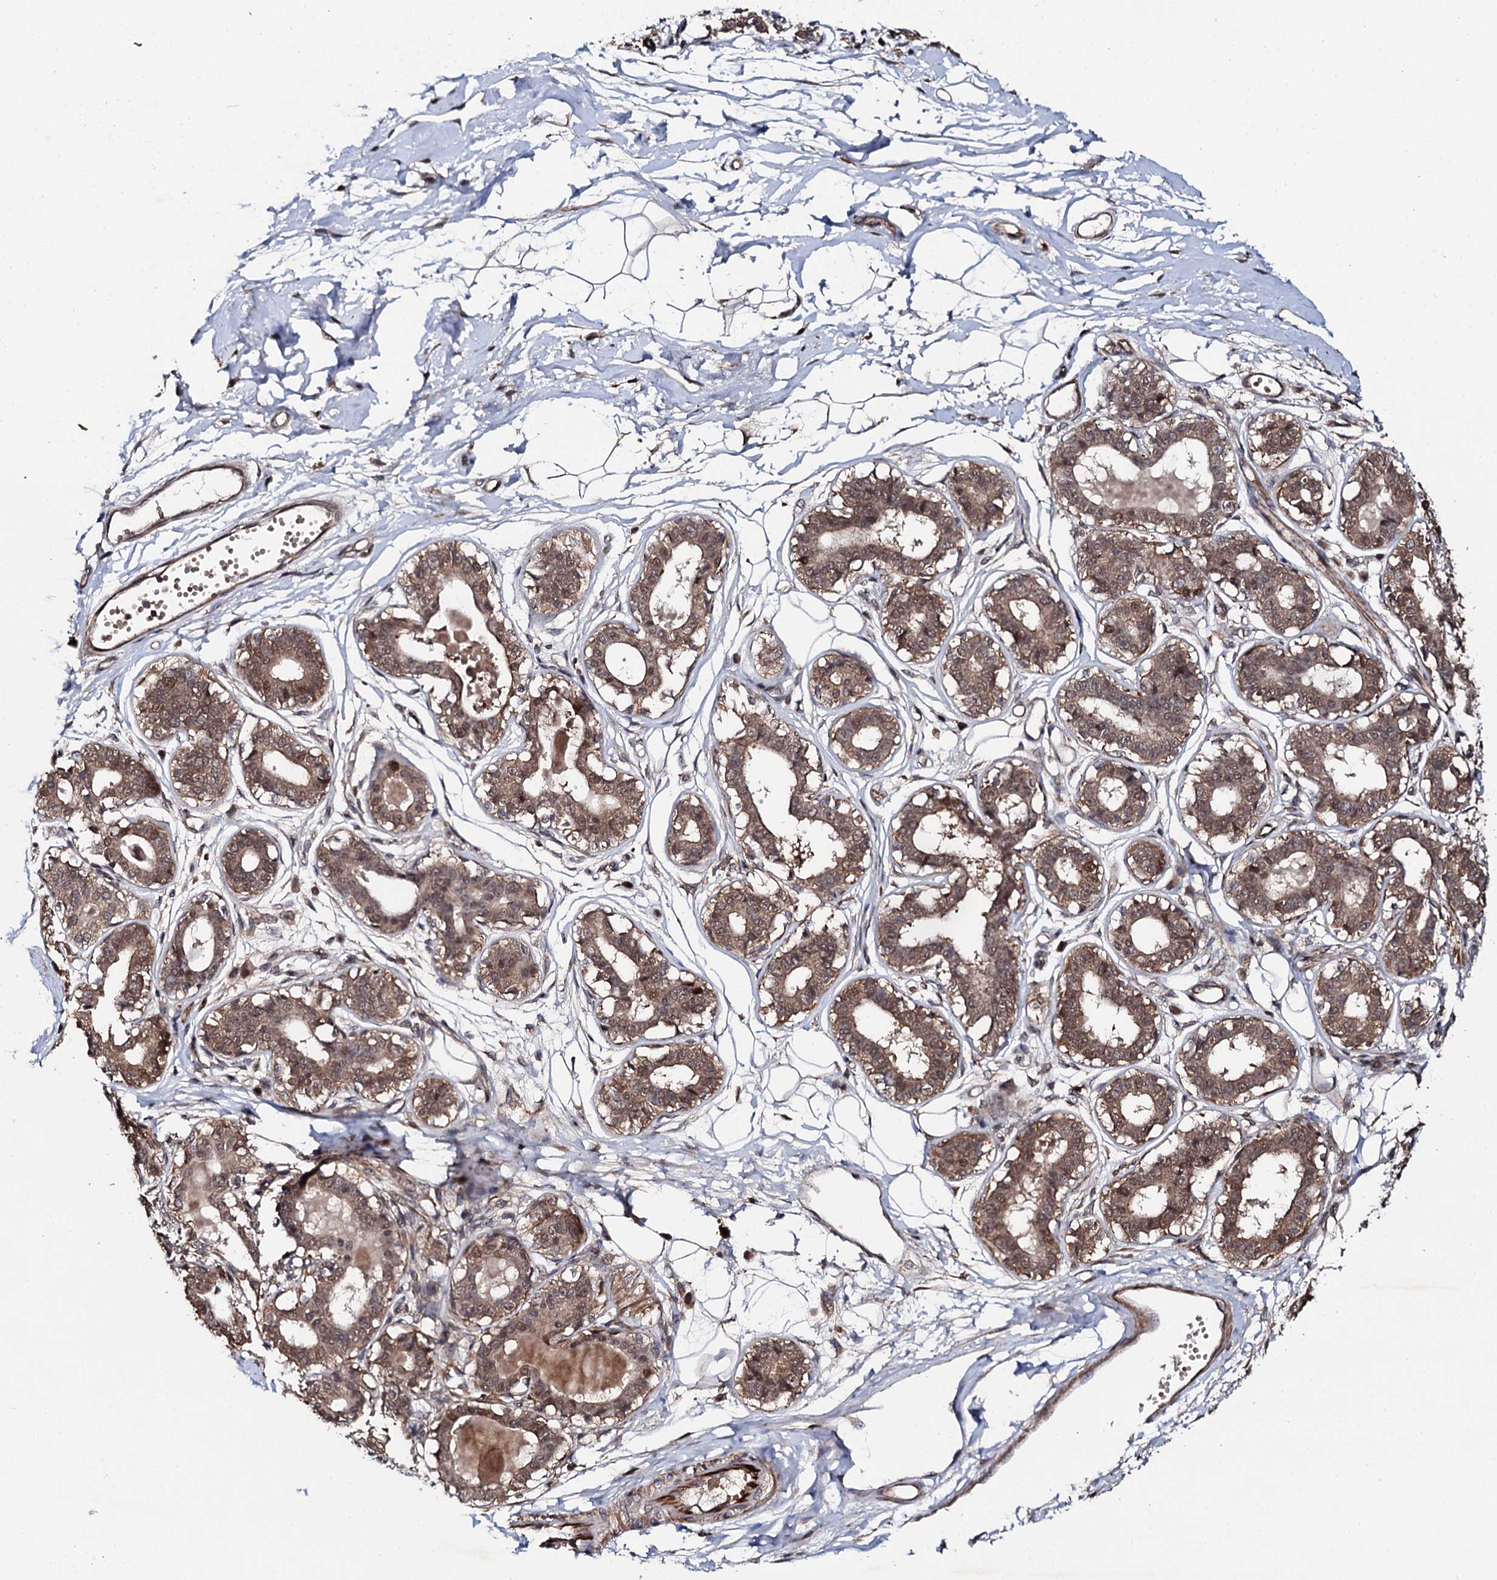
{"staining": {"intensity": "moderate", "quantity": ">75%", "location": "cytoplasmic/membranous"}, "tissue": "breast", "cell_type": "Adipocytes", "image_type": "normal", "snomed": [{"axis": "morphology", "description": "Normal tissue, NOS"}, {"axis": "topography", "description": "Breast"}], "caption": "IHC staining of unremarkable breast, which reveals medium levels of moderate cytoplasmic/membranous staining in about >75% of adipocytes indicating moderate cytoplasmic/membranous protein positivity. The staining was performed using DAB (3,3'-diaminobenzidine) (brown) for protein detection and nuclei were counterstained in hematoxylin (blue).", "gene": "FAM111A", "patient": {"sex": "female", "age": 45}}